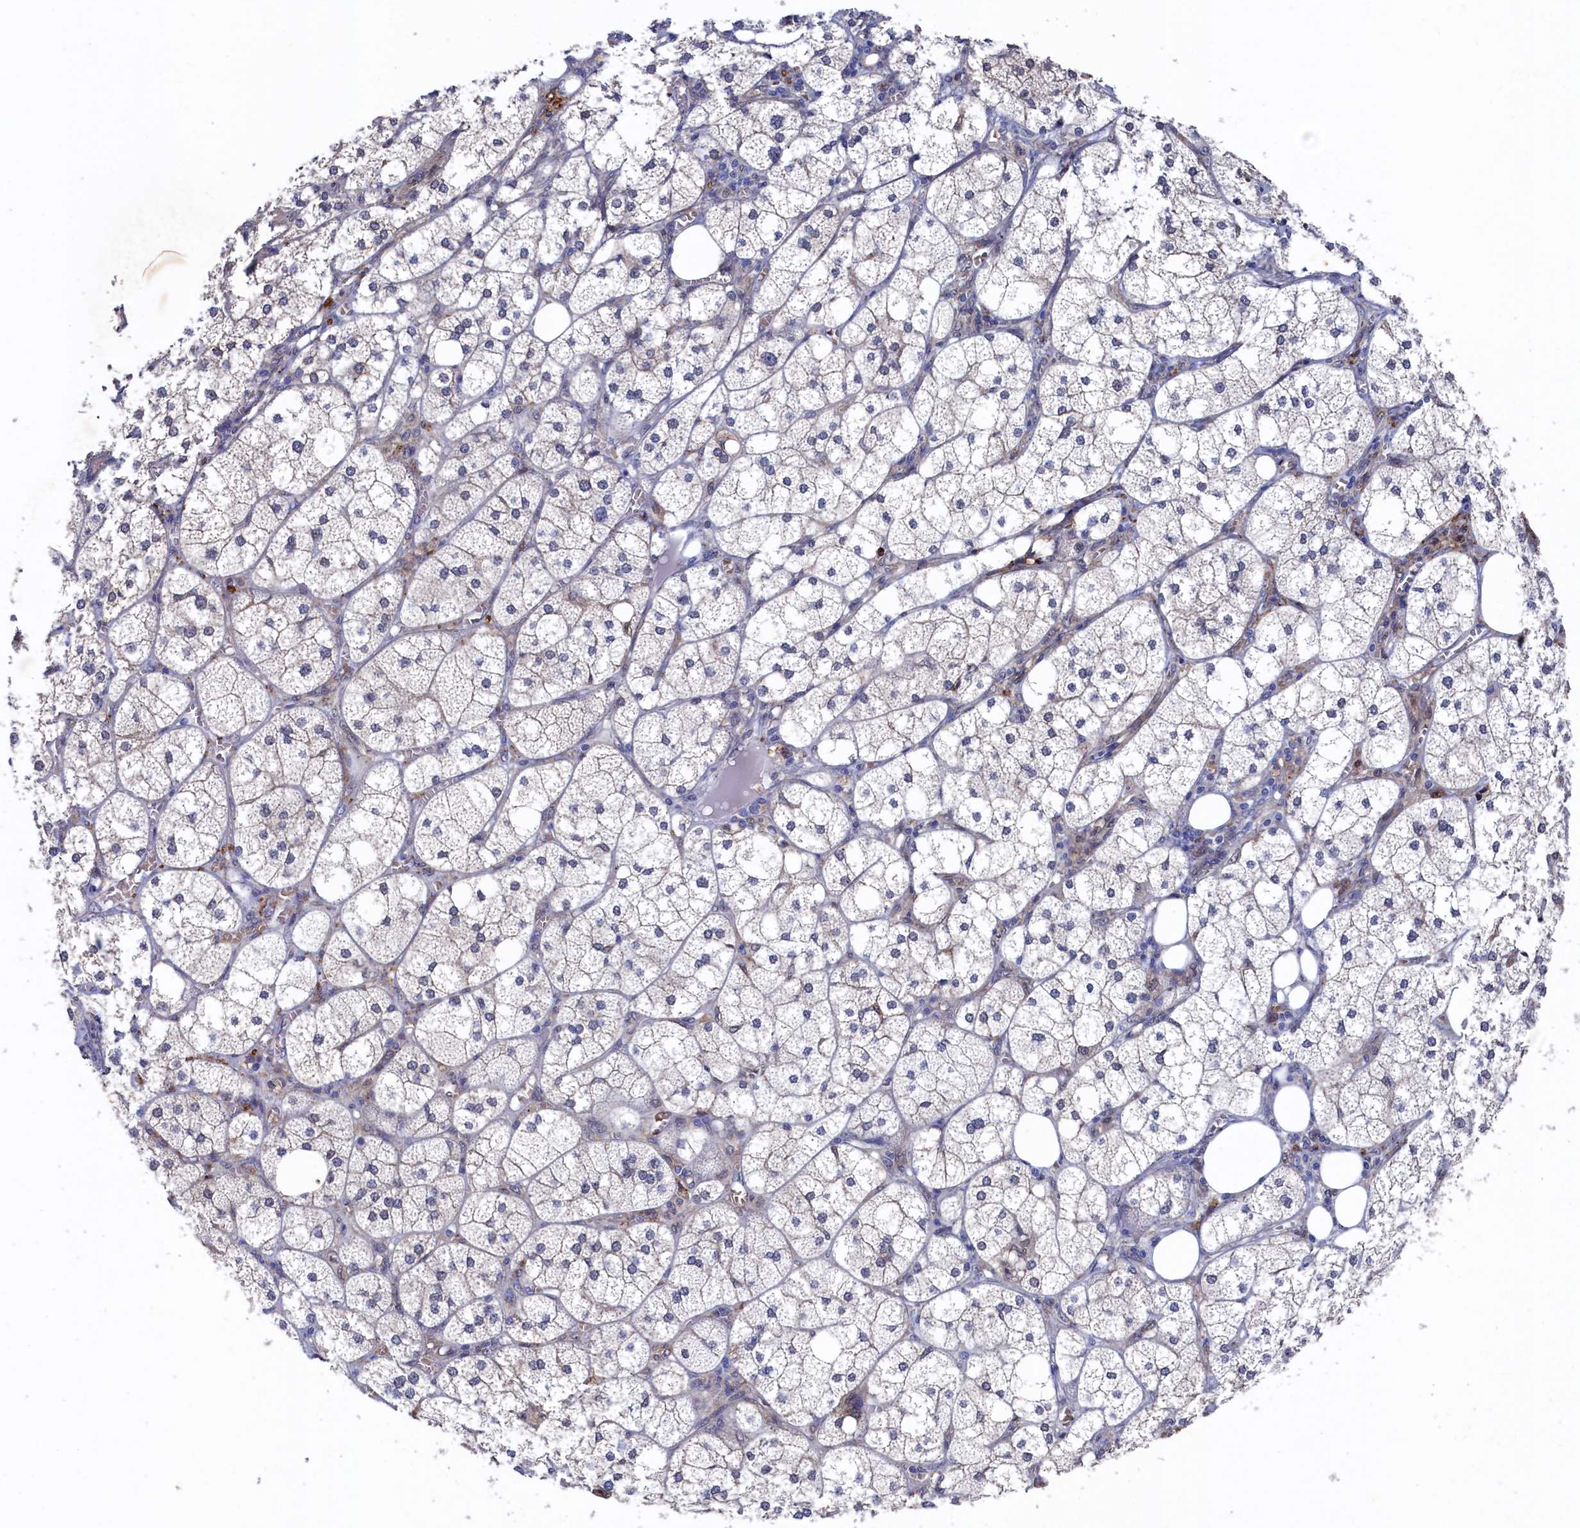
{"staining": {"intensity": "moderate", "quantity": "25%-75%", "location": "cytoplasmic/membranous,nuclear"}, "tissue": "adrenal gland", "cell_type": "Glandular cells", "image_type": "normal", "snomed": [{"axis": "morphology", "description": "Normal tissue, NOS"}, {"axis": "topography", "description": "Adrenal gland"}], "caption": "A brown stain labels moderate cytoplasmic/membranous,nuclear expression of a protein in glandular cells of unremarkable human adrenal gland.", "gene": "RNH1", "patient": {"sex": "female", "age": 61}}